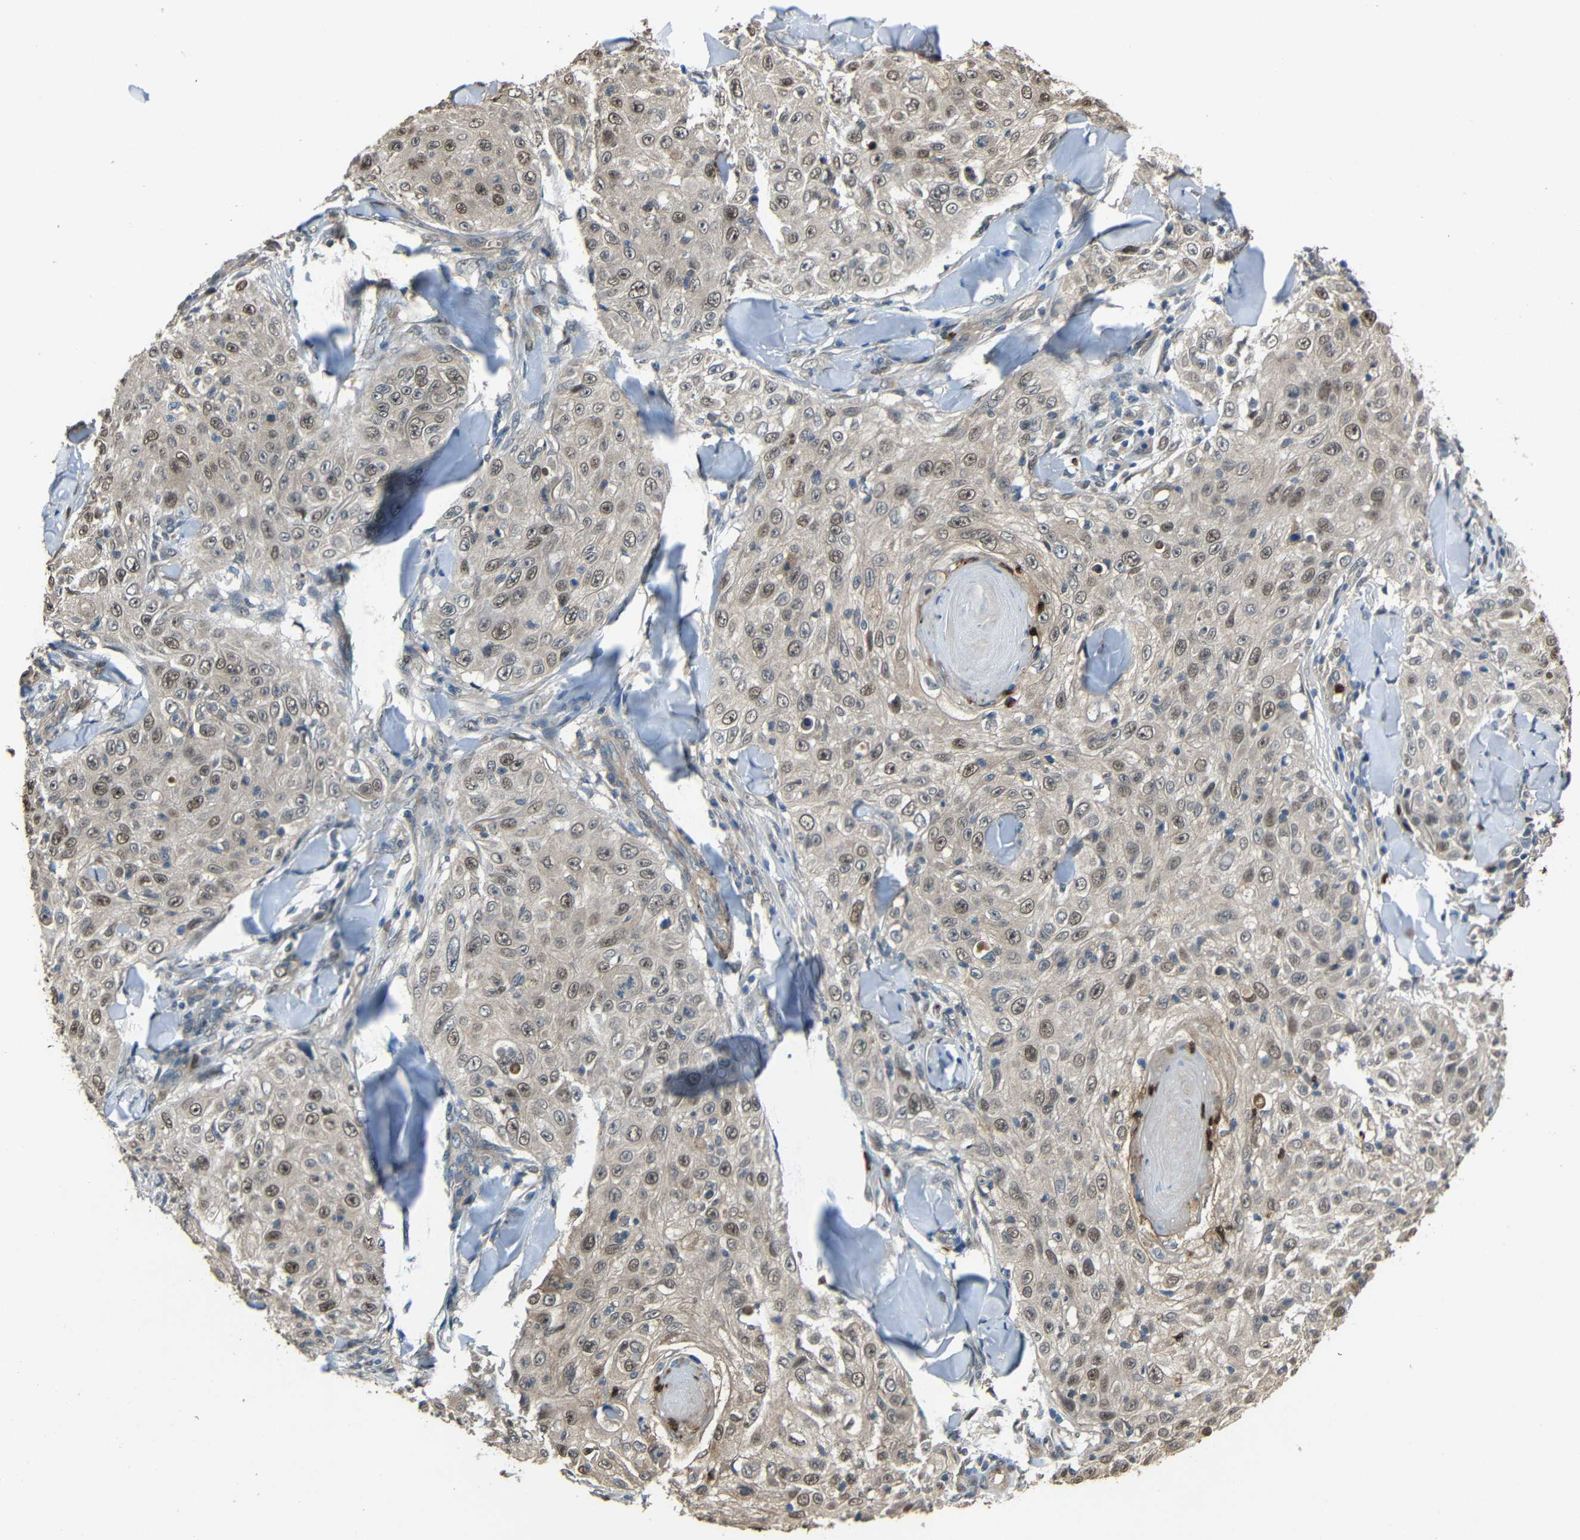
{"staining": {"intensity": "moderate", "quantity": ">75%", "location": "nuclear"}, "tissue": "skin cancer", "cell_type": "Tumor cells", "image_type": "cancer", "snomed": [{"axis": "morphology", "description": "Squamous cell carcinoma, NOS"}, {"axis": "topography", "description": "Skin"}], "caption": "Immunohistochemical staining of human skin cancer shows medium levels of moderate nuclear expression in about >75% of tumor cells.", "gene": "STBD1", "patient": {"sex": "male", "age": 86}}